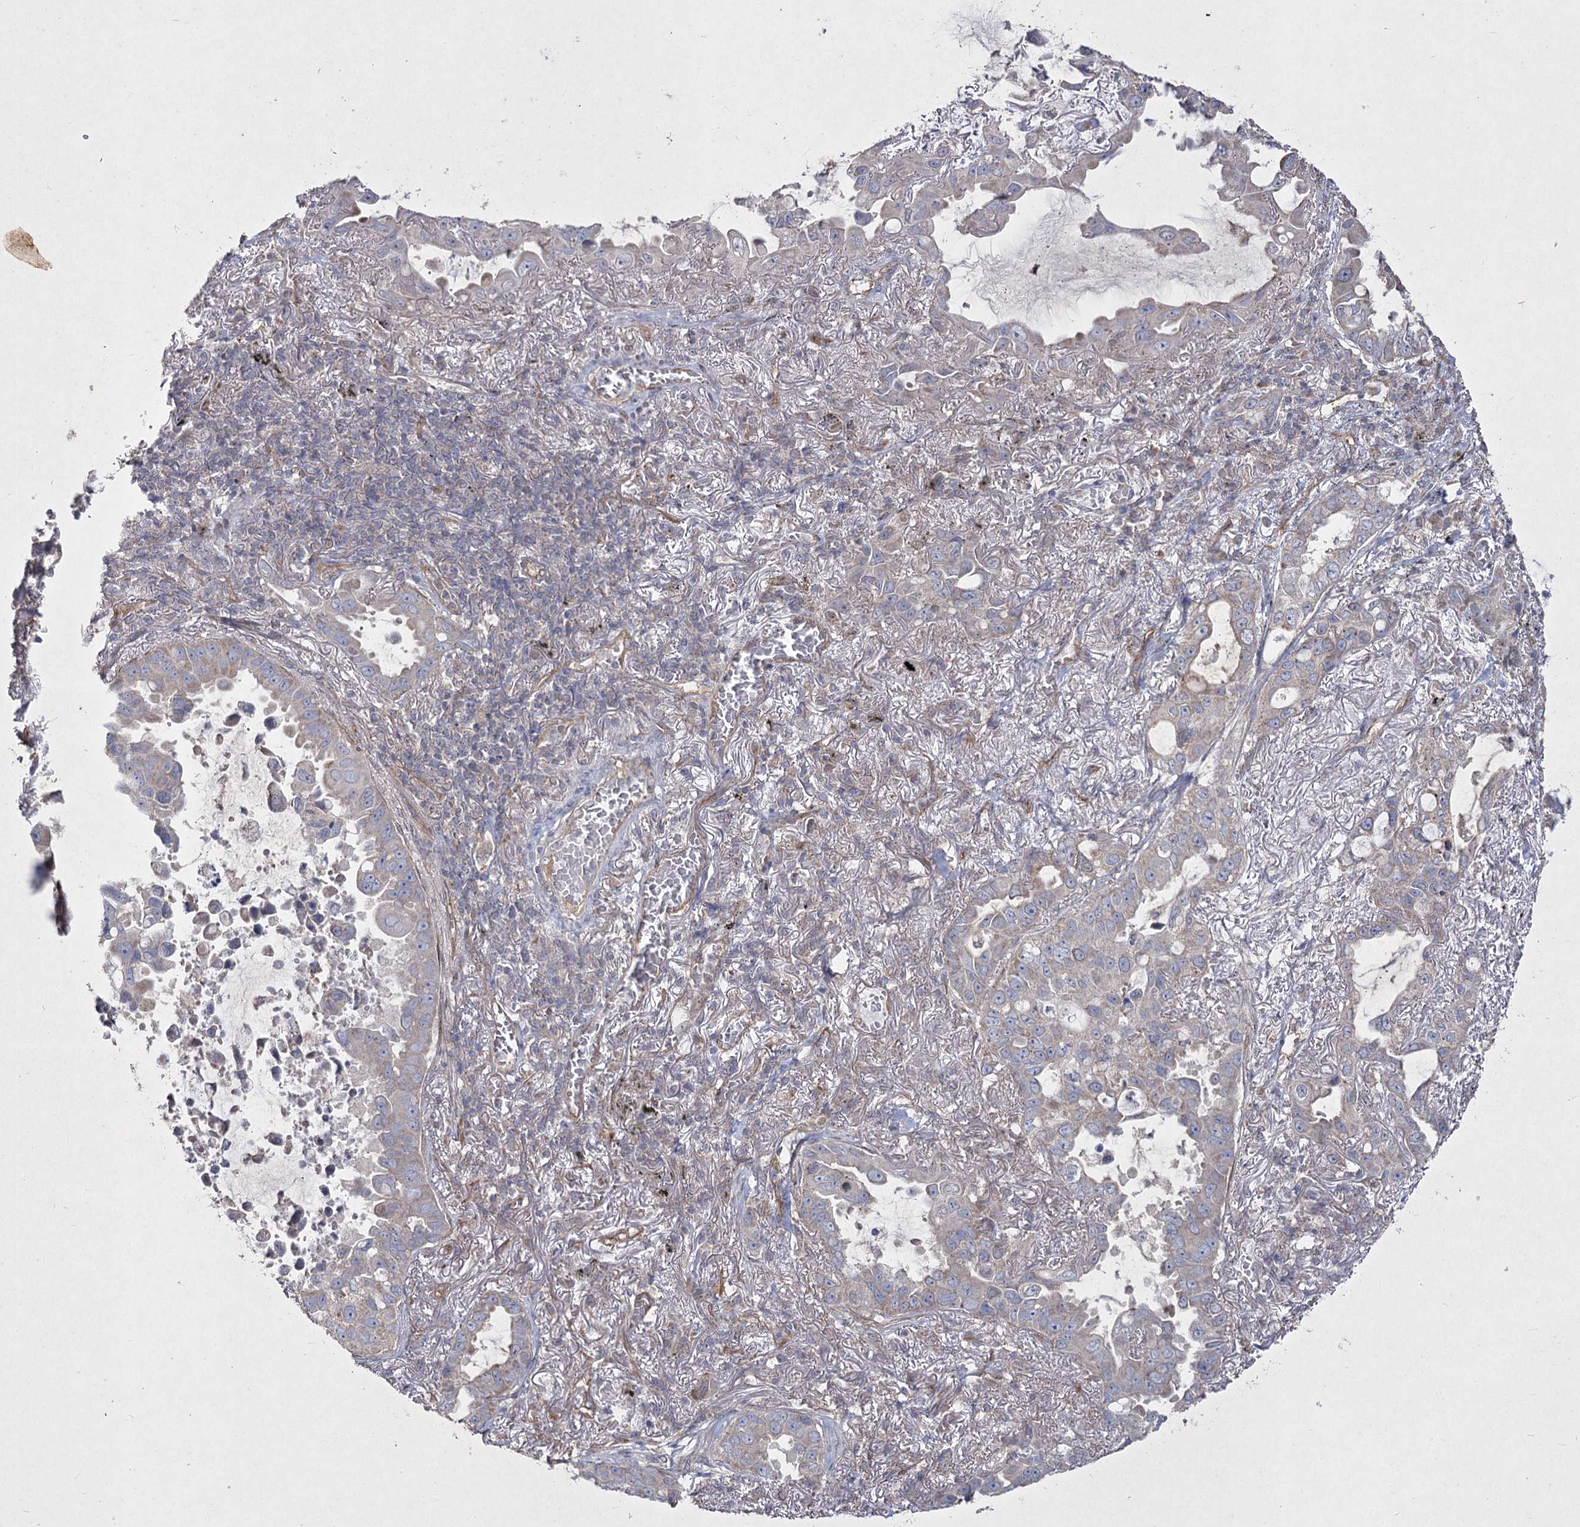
{"staining": {"intensity": "negative", "quantity": "none", "location": "none"}, "tissue": "lung cancer", "cell_type": "Tumor cells", "image_type": "cancer", "snomed": [{"axis": "morphology", "description": "Adenocarcinoma, NOS"}, {"axis": "topography", "description": "Lung"}], "caption": "DAB immunohistochemical staining of human lung cancer (adenocarcinoma) demonstrates no significant expression in tumor cells.", "gene": "SH3TC1", "patient": {"sex": "male", "age": 64}}